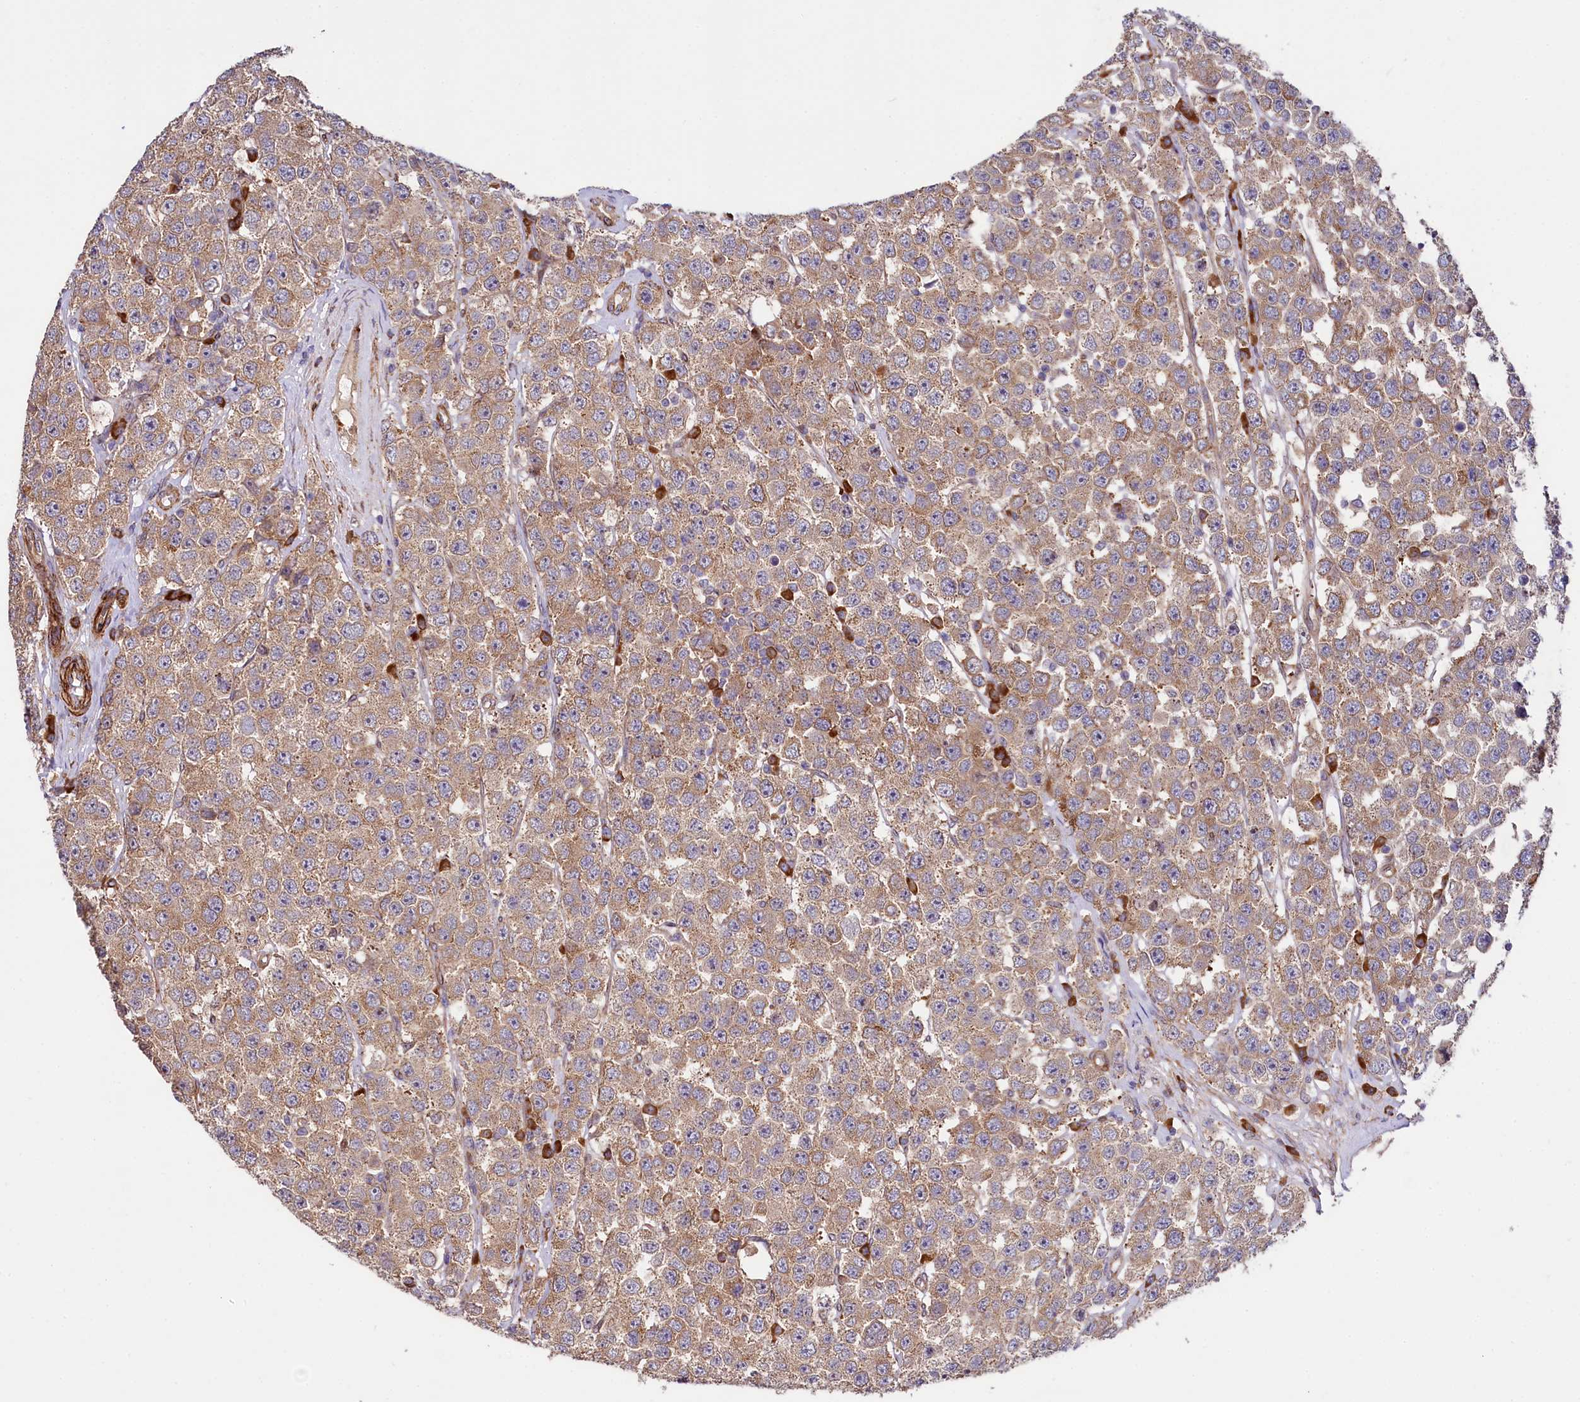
{"staining": {"intensity": "moderate", "quantity": ">75%", "location": "cytoplasmic/membranous"}, "tissue": "testis cancer", "cell_type": "Tumor cells", "image_type": "cancer", "snomed": [{"axis": "morphology", "description": "Seminoma, NOS"}, {"axis": "topography", "description": "Testis"}], "caption": "Human testis cancer stained for a protein (brown) reveals moderate cytoplasmic/membranous positive positivity in about >75% of tumor cells.", "gene": "SPATS2", "patient": {"sex": "male", "age": 28}}